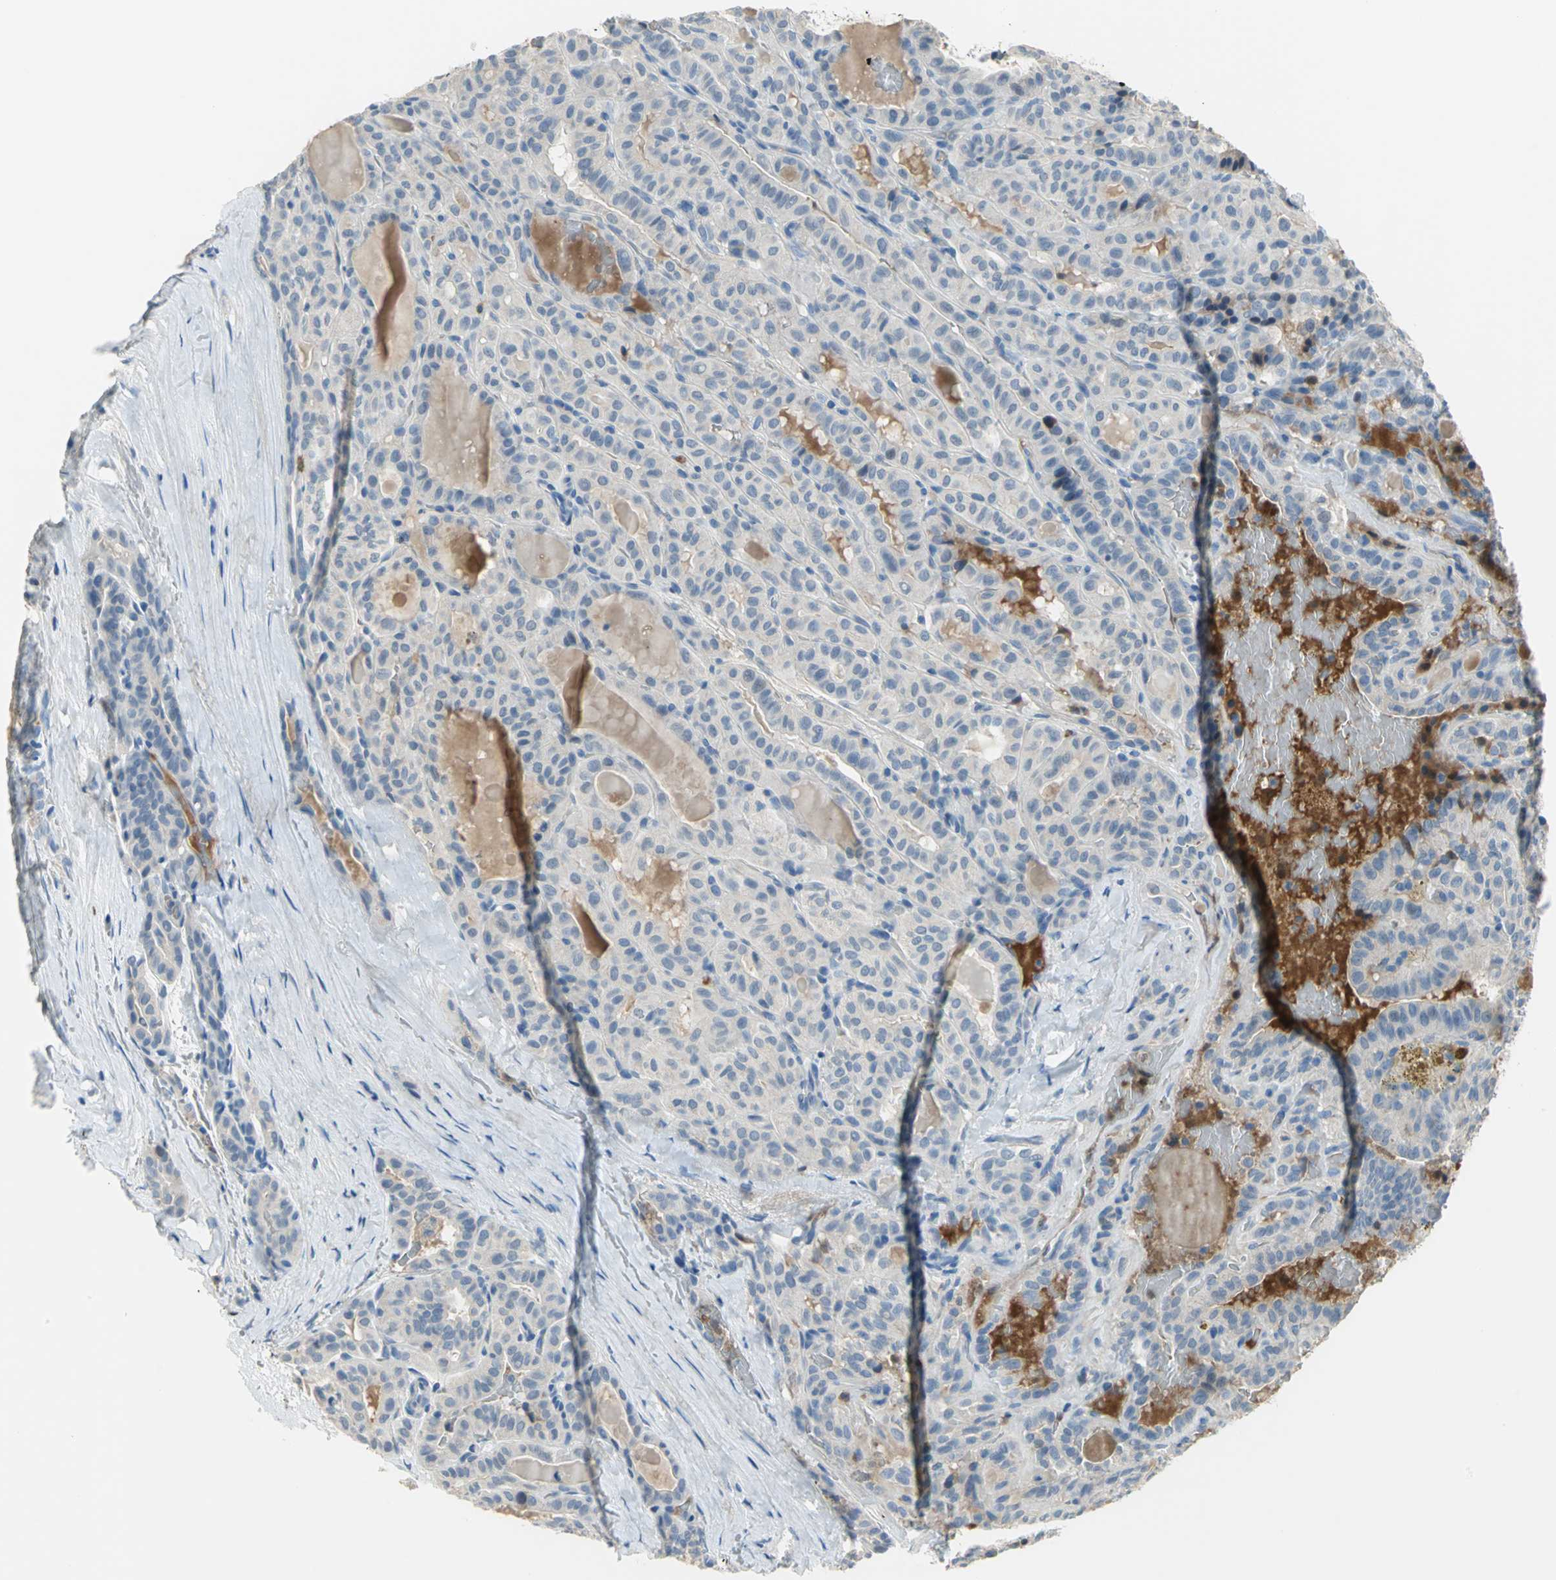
{"staining": {"intensity": "negative", "quantity": "none", "location": "none"}, "tissue": "thyroid cancer", "cell_type": "Tumor cells", "image_type": "cancer", "snomed": [{"axis": "morphology", "description": "Papillary adenocarcinoma, NOS"}, {"axis": "topography", "description": "Thyroid gland"}], "caption": "A high-resolution micrograph shows IHC staining of thyroid cancer, which exhibits no significant staining in tumor cells.", "gene": "ZIC1", "patient": {"sex": "male", "age": 77}}